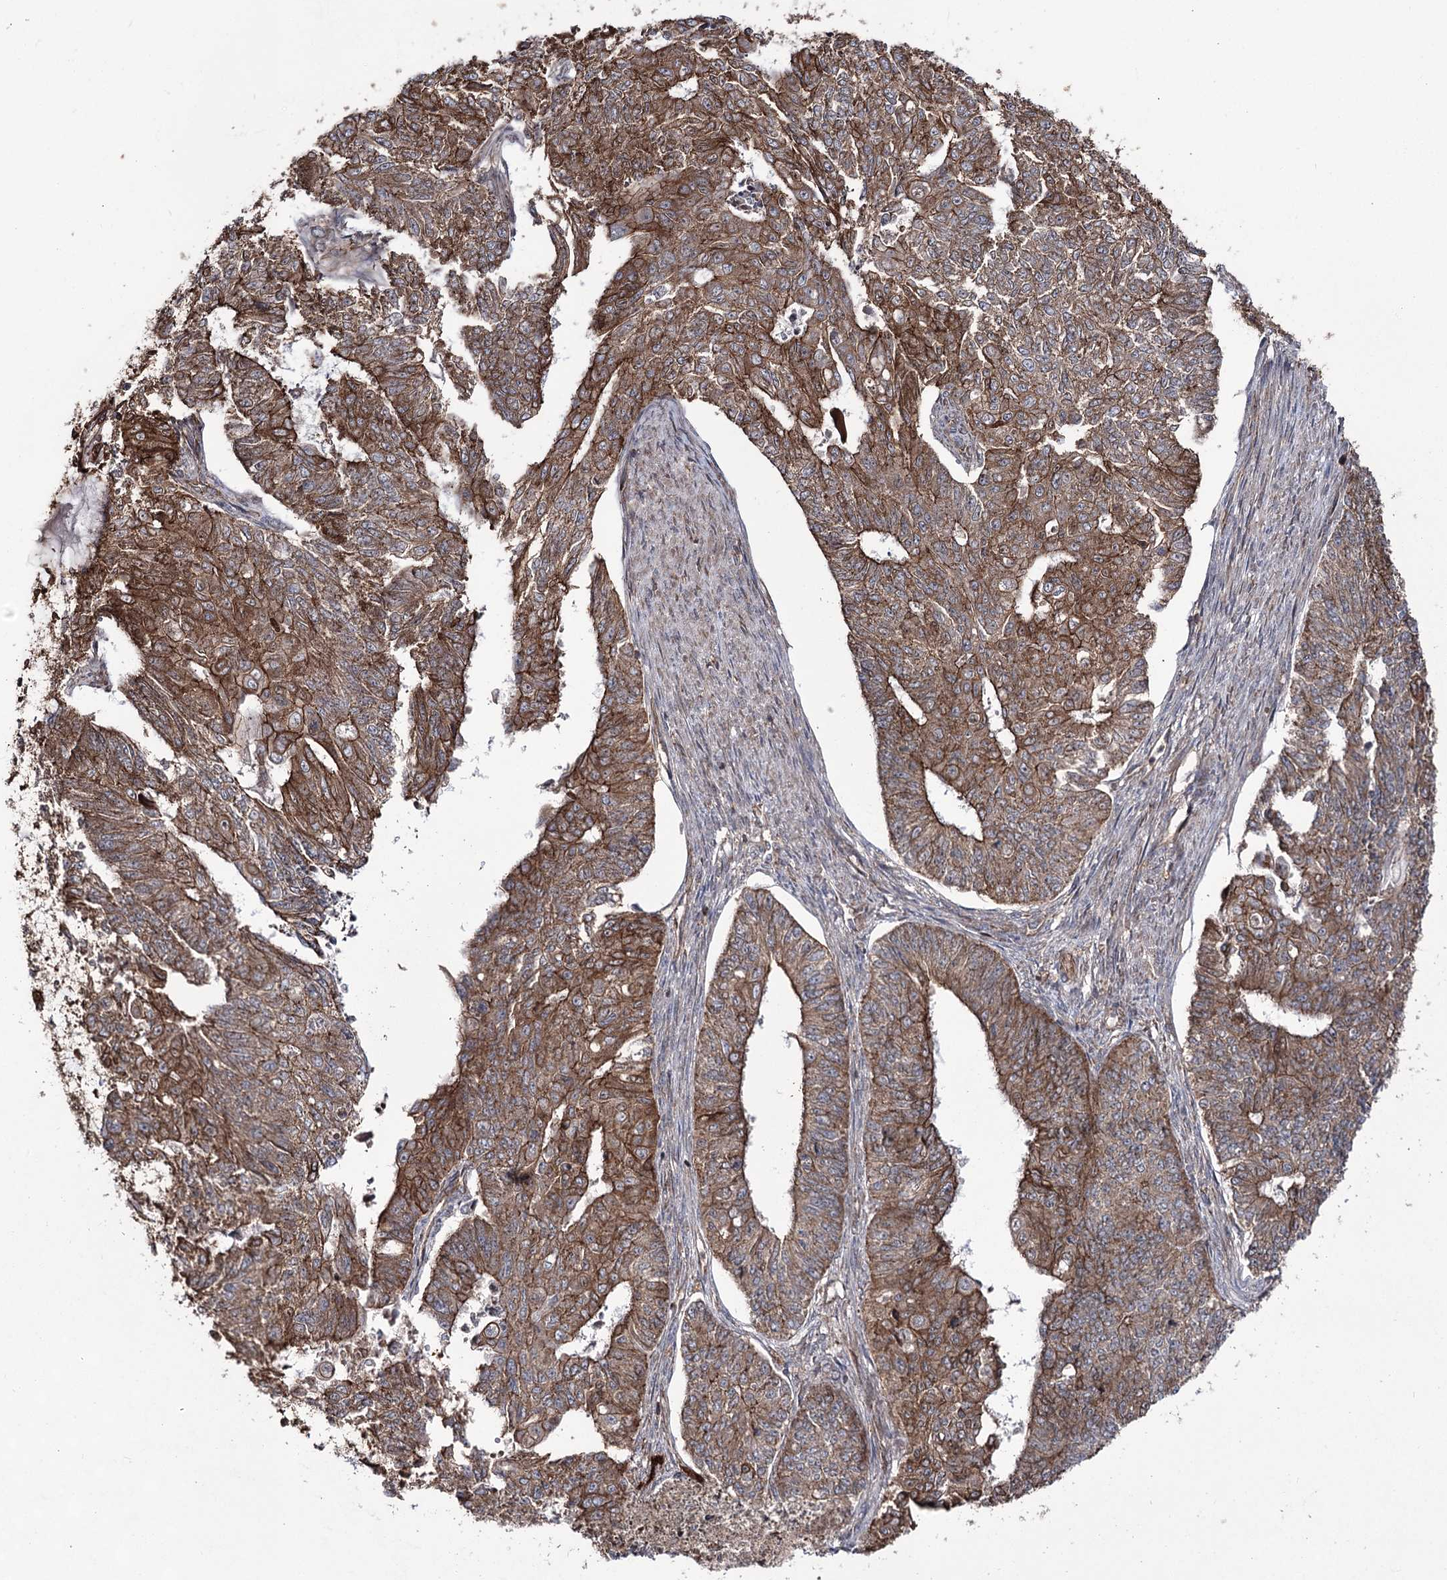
{"staining": {"intensity": "strong", "quantity": "25%-75%", "location": "cytoplasmic/membranous"}, "tissue": "endometrial cancer", "cell_type": "Tumor cells", "image_type": "cancer", "snomed": [{"axis": "morphology", "description": "Adenocarcinoma, NOS"}, {"axis": "topography", "description": "Endometrium"}], "caption": "A brown stain shows strong cytoplasmic/membranous positivity of a protein in human endometrial cancer tumor cells.", "gene": "DHX29", "patient": {"sex": "female", "age": 32}}